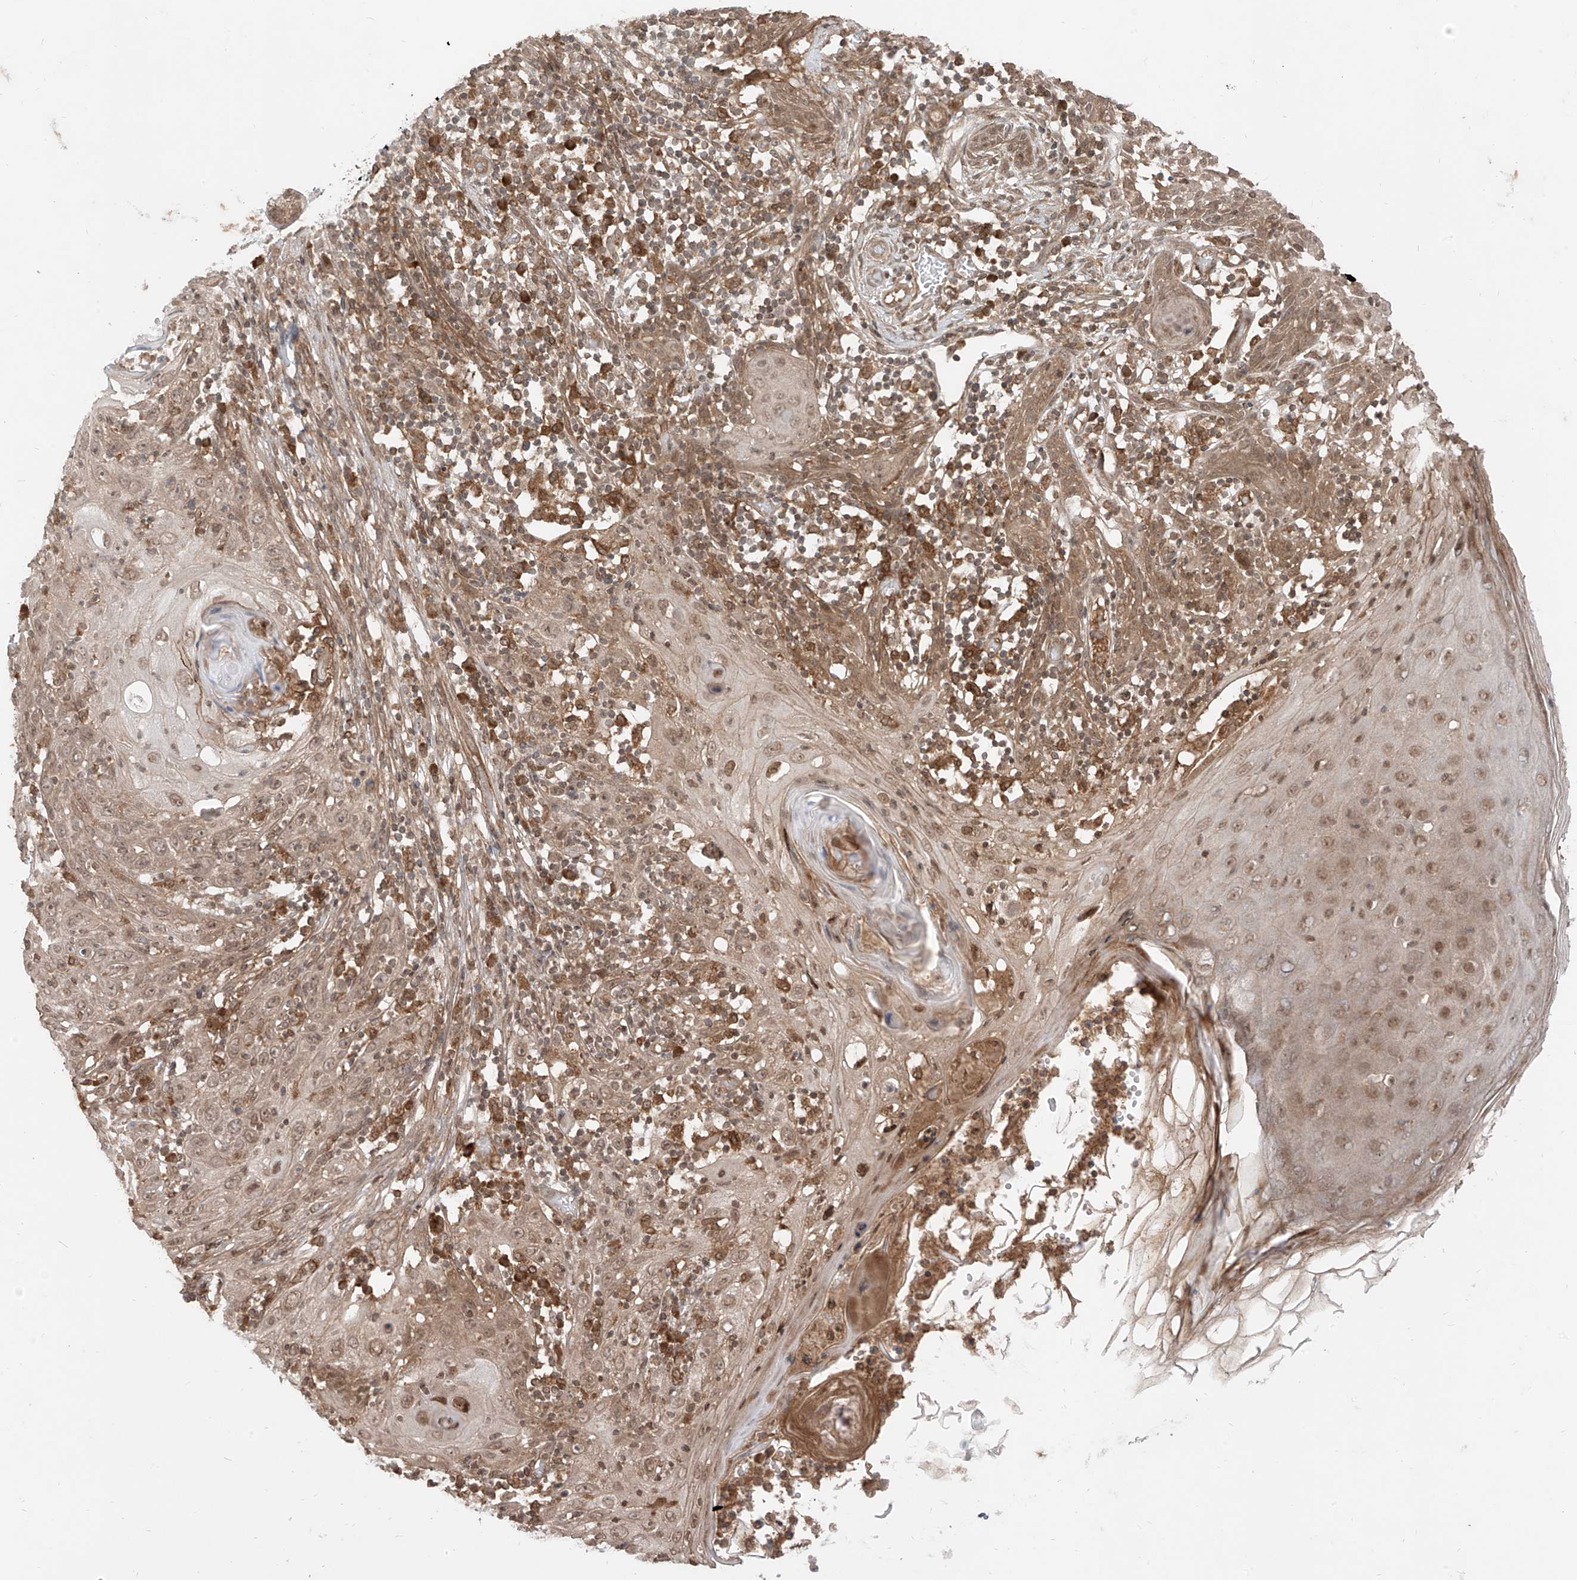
{"staining": {"intensity": "weak", "quantity": ">75%", "location": "cytoplasmic/membranous,nuclear"}, "tissue": "skin cancer", "cell_type": "Tumor cells", "image_type": "cancer", "snomed": [{"axis": "morphology", "description": "Squamous cell carcinoma, NOS"}, {"axis": "topography", "description": "Skin"}], "caption": "Skin squamous cell carcinoma stained with DAB immunohistochemistry exhibits low levels of weak cytoplasmic/membranous and nuclear positivity in about >75% of tumor cells. (Brightfield microscopy of DAB IHC at high magnification).", "gene": "LCOR", "patient": {"sex": "female", "age": 88}}